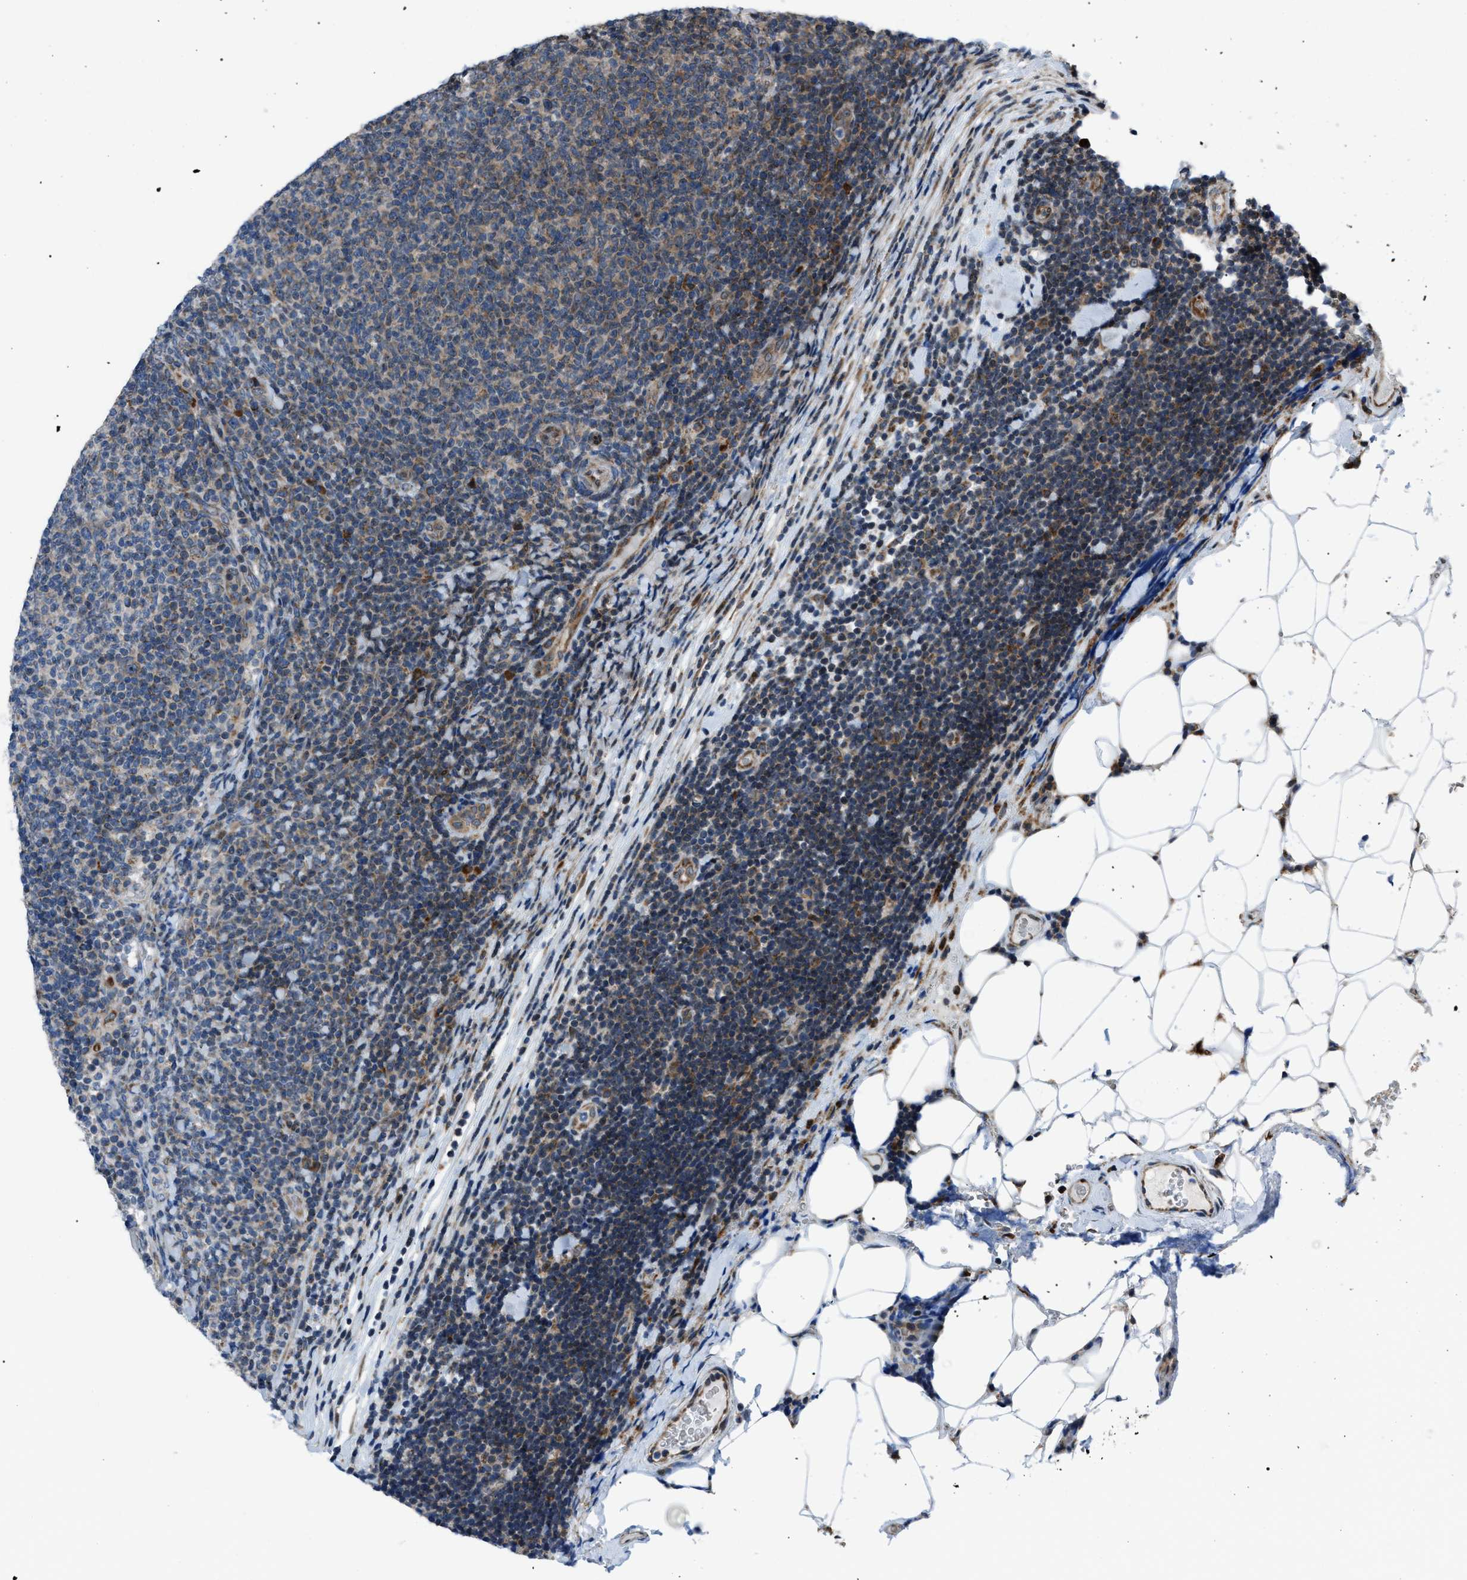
{"staining": {"intensity": "moderate", "quantity": "25%-75%", "location": "cytoplasmic/membranous"}, "tissue": "lymphoma", "cell_type": "Tumor cells", "image_type": "cancer", "snomed": [{"axis": "morphology", "description": "Malignant lymphoma, non-Hodgkin's type, Low grade"}, {"axis": "topography", "description": "Lymph node"}], "caption": "Immunohistochemistry micrograph of lymphoma stained for a protein (brown), which displays medium levels of moderate cytoplasmic/membranous positivity in about 25%-75% of tumor cells.", "gene": "AGO2", "patient": {"sex": "male", "age": 66}}